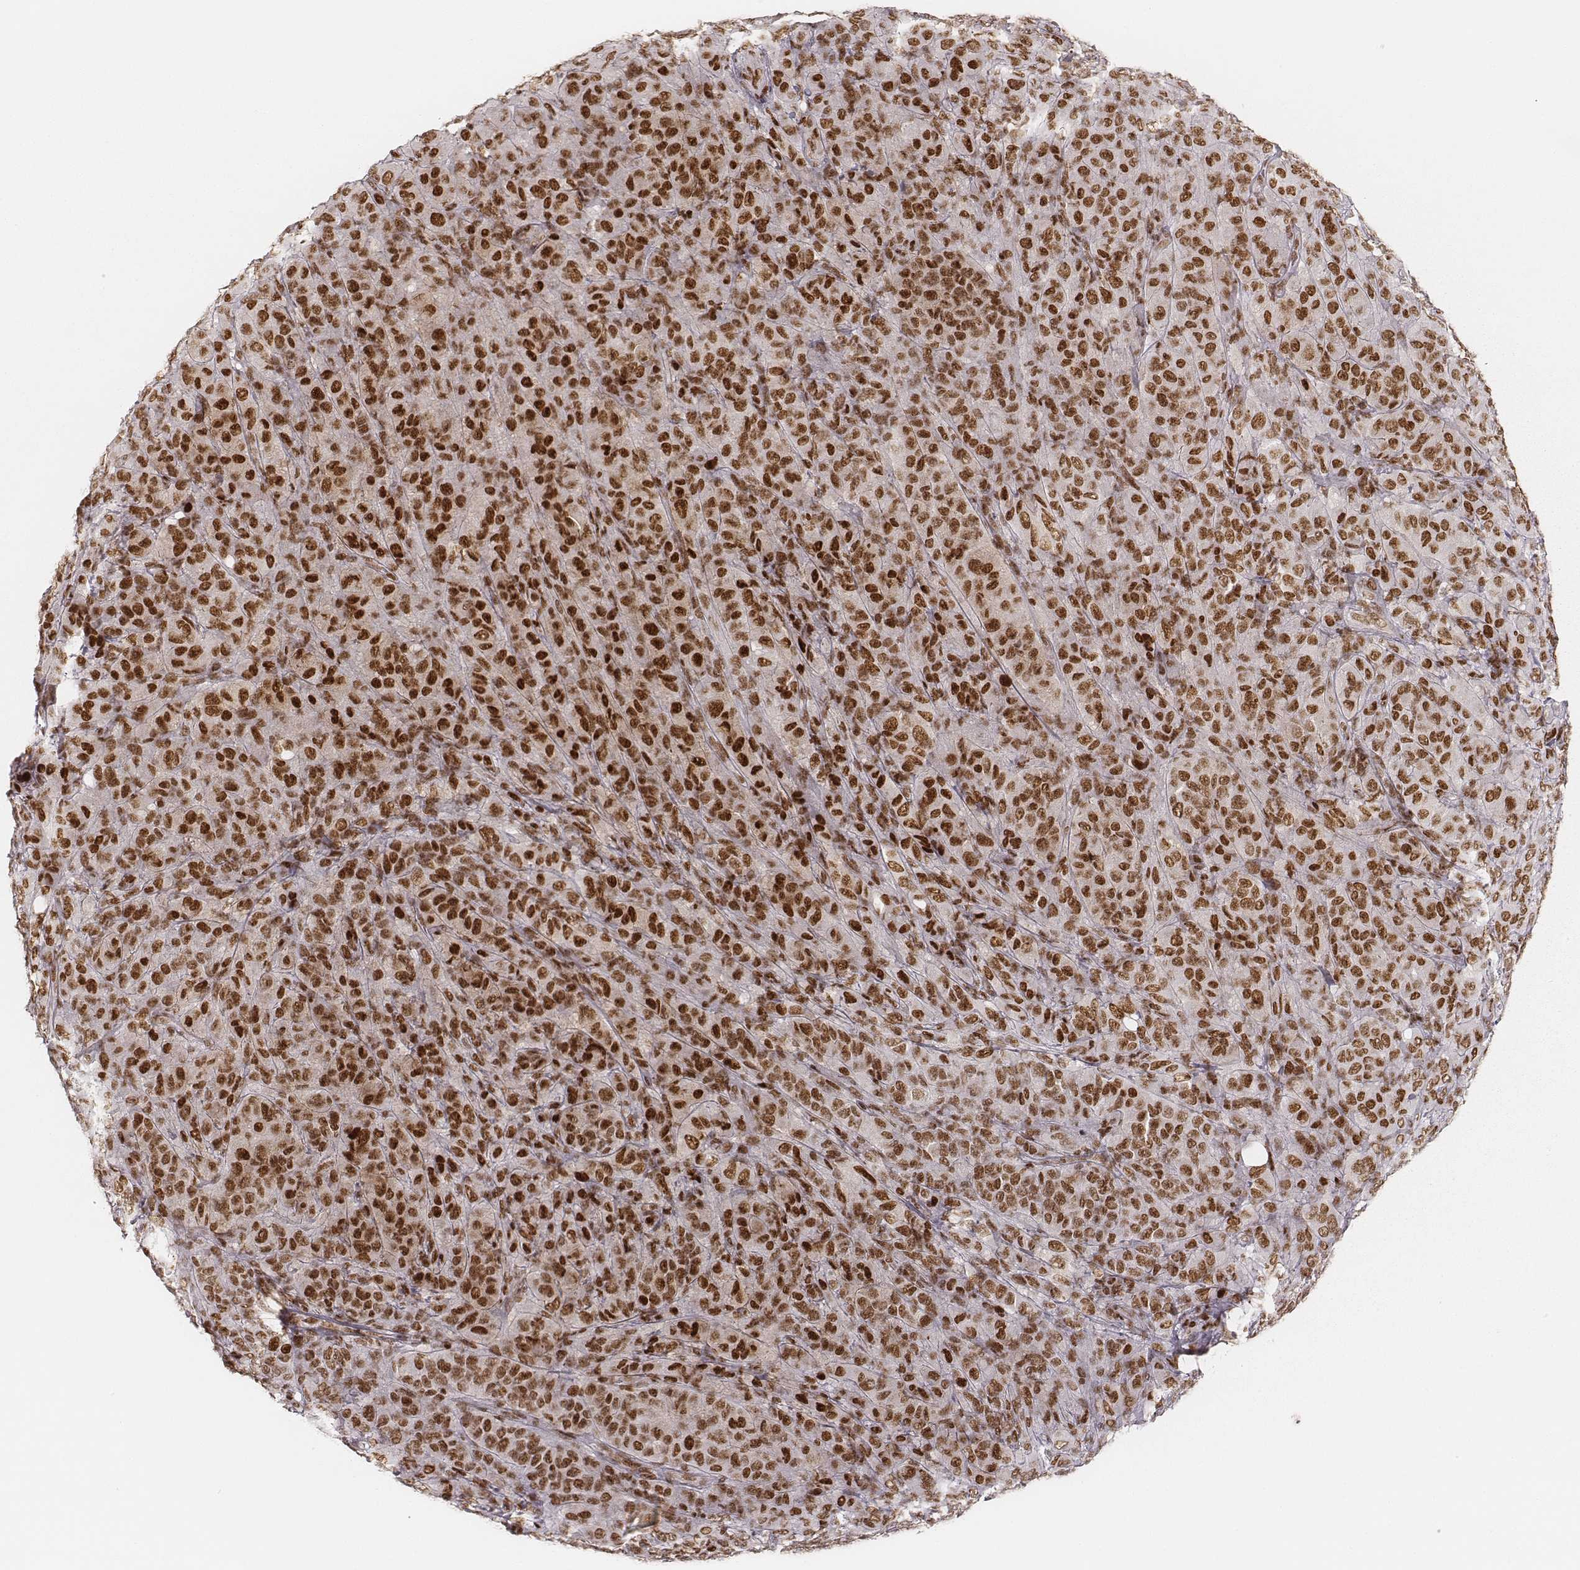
{"staining": {"intensity": "strong", "quantity": ">75%", "location": "nuclear"}, "tissue": "melanoma", "cell_type": "Tumor cells", "image_type": "cancer", "snomed": [{"axis": "morphology", "description": "Malignant melanoma, NOS"}, {"axis": "topography", "description": "Skin"}], "caption": "Immunohistochemical staining of melanoma exhibits strong nuclear protein positivity in about >75% of tumor cells.", "gene": "HNRNPC", "patient": {"sex": "female", "age": 87}}